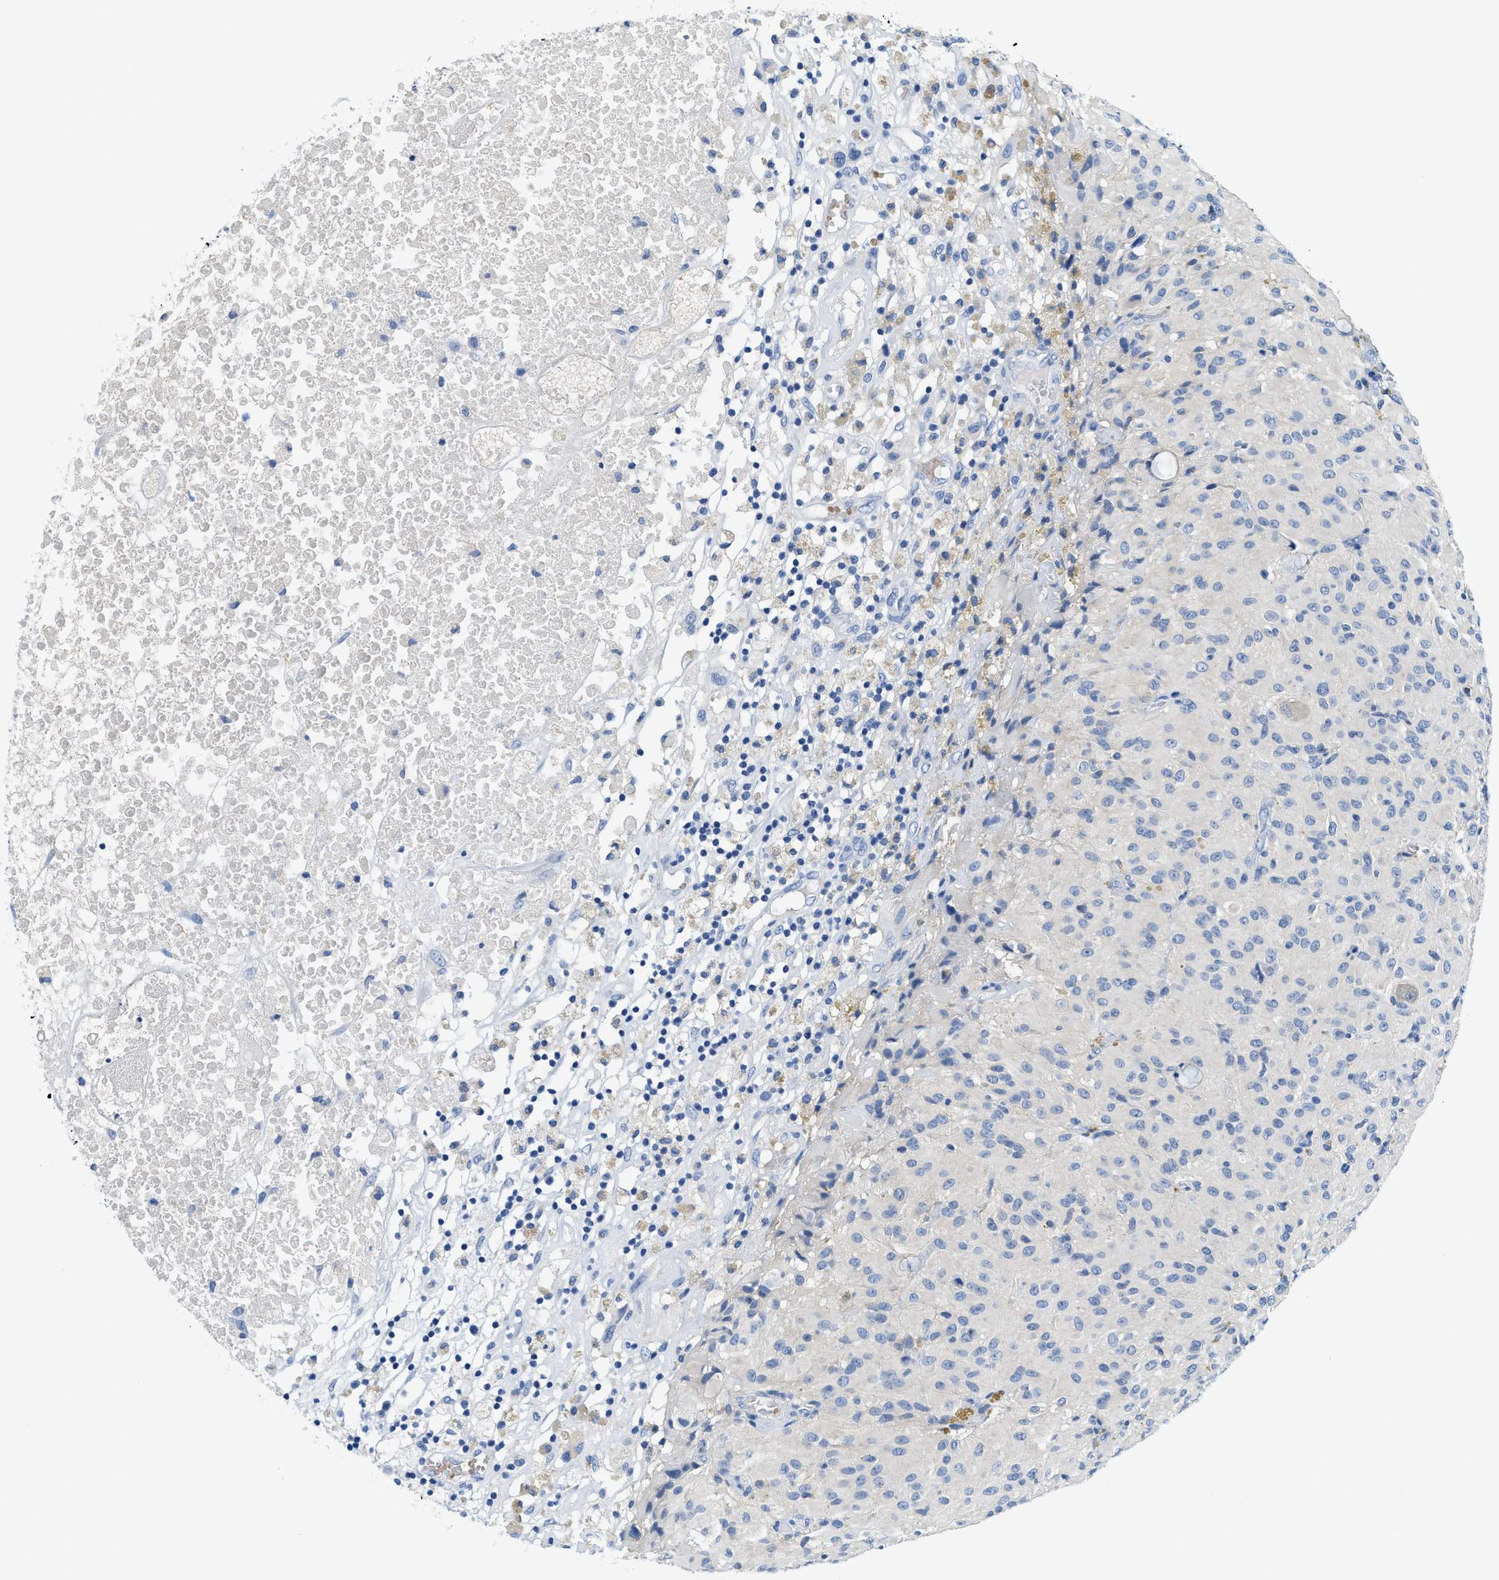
{"staining": {"intensity": "negative", "quantity": "none", "location": "none"}, "tissue": "glioma", "cell_type": "Tumor cells", "image_type": "cancer", "snomed": [{"axis": "morphology", "description": "Glioma, malignant, High grade"}, {"axis": "topography", "description": "Brain"}], "caption": "Human glioma stained for a protein using immunohistochemistry (IHC) shows no expression in tumor cells.", "gene": "BPGM", "patient": {"sex": "female", "age": 59}}